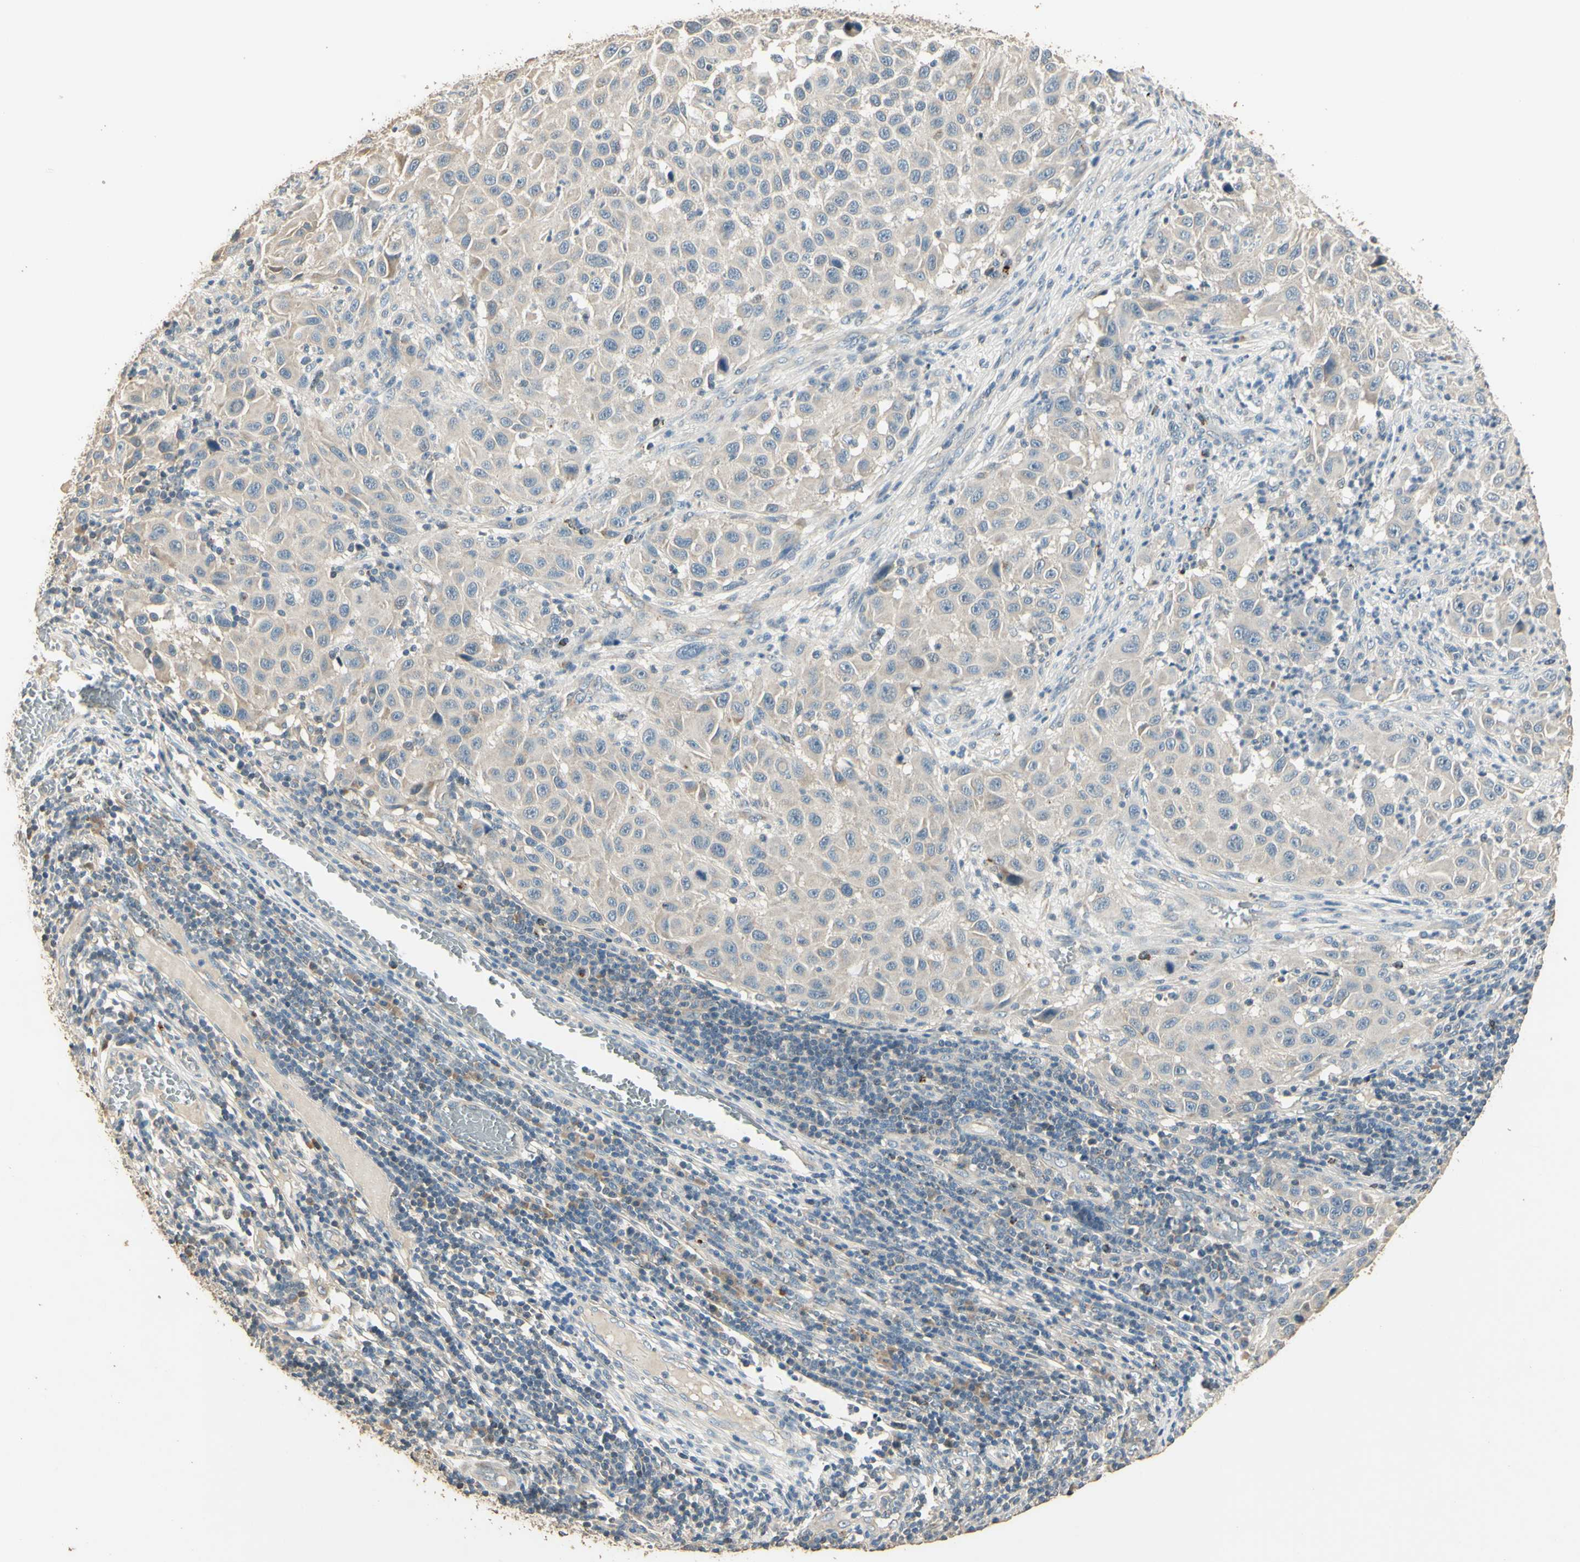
{"staining": {"intensity": "negative", "quantity": "none", "location": "none"}, "tissue": "melanoma", "cell_type": "Tumor cells", "image_type": "cancer", "snomed": [{"axis": "morphology", "description": "Malignant melanoma, Metastatic site"}, {"axis": "topography", "description": "Lymph node"}], "caption": "This is an IHC image of malignant melanoma (metastatic site). There is no staining in tumor cells.", "gene": "ARHGEF17", "patient": {"sex": "male", "age": 61}}